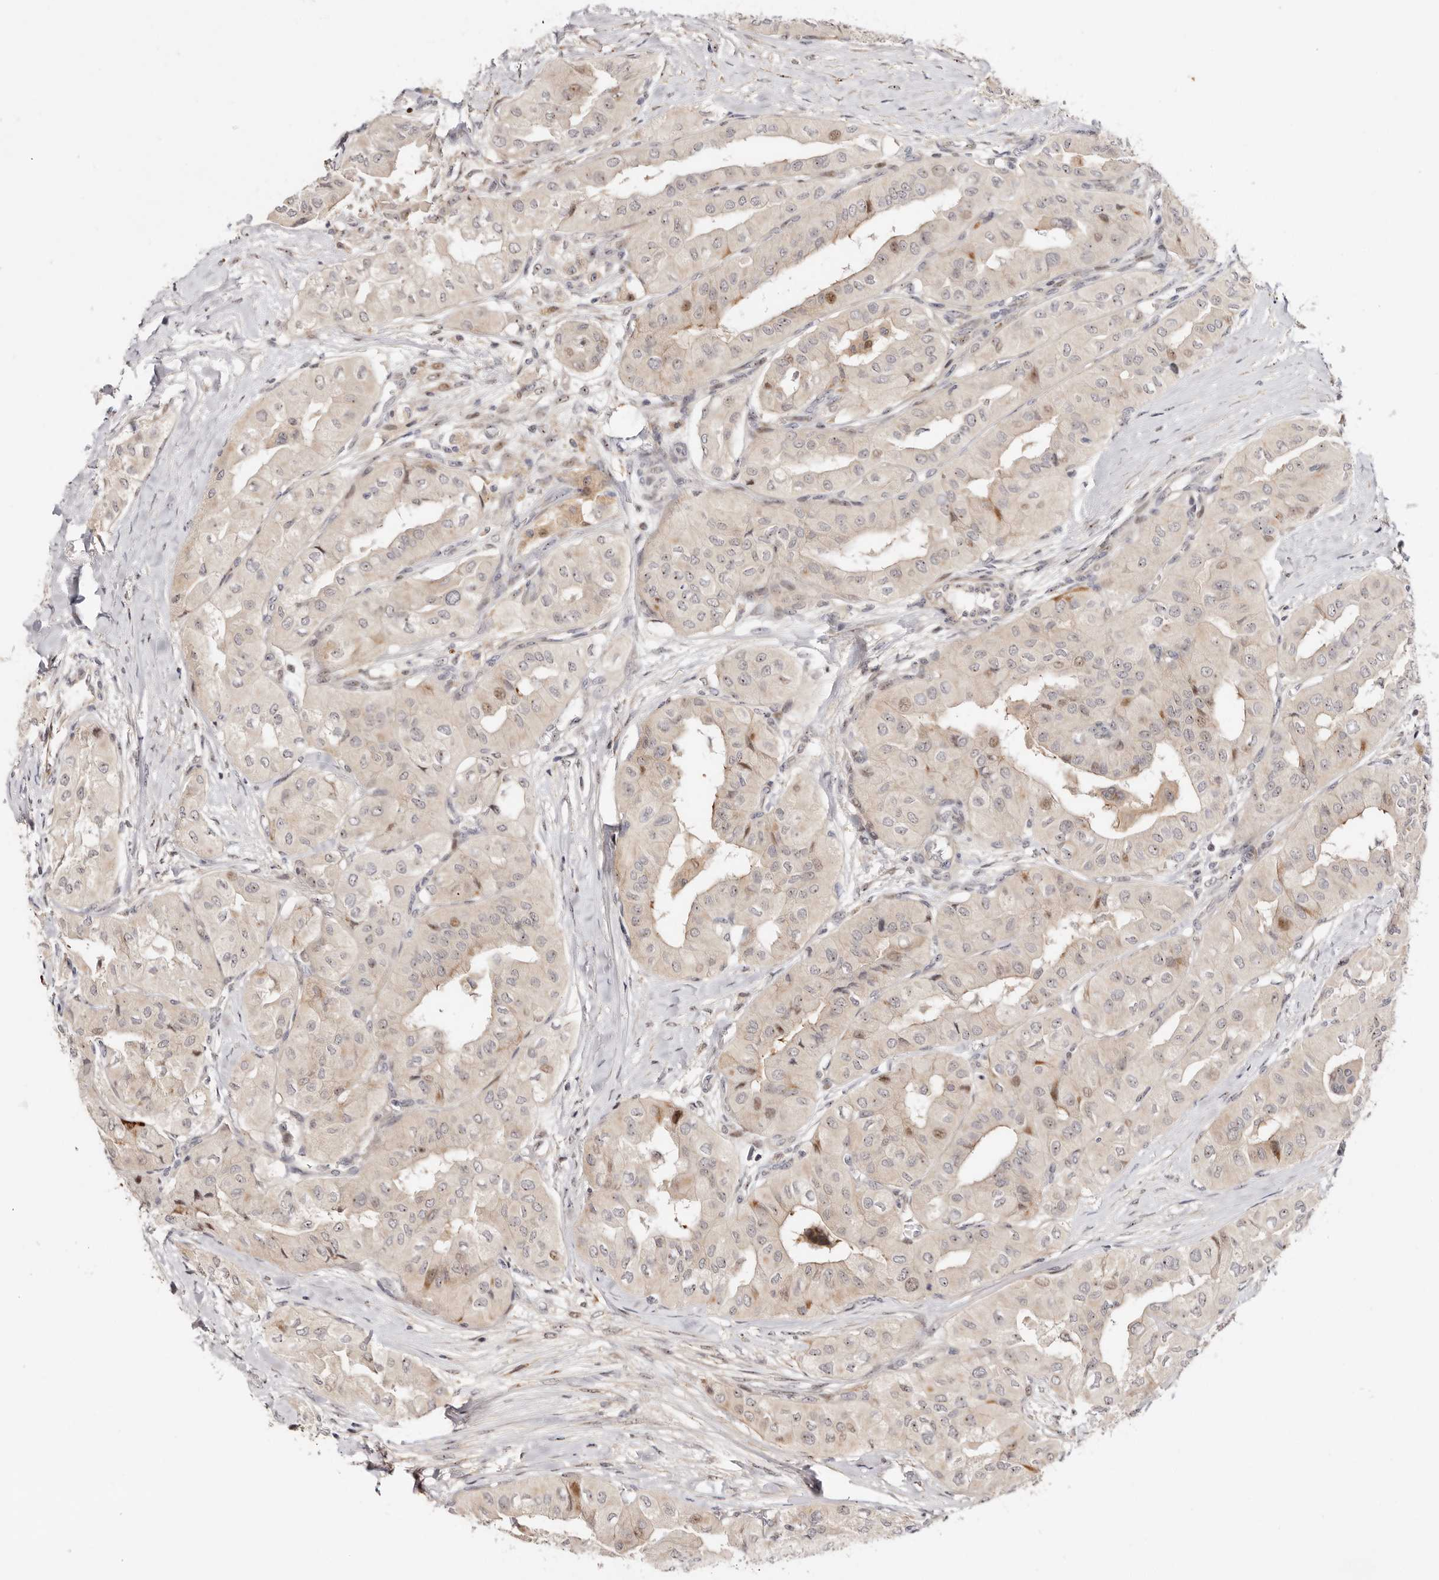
{"staining": {"intensity": "weak", "quantity": "<25%", "location": "cytoplasmic/membranous,nuclear"}, "tissue": "thyroid cancer", "cell_type": "Tumor cells", "image_type": "cancer", "snomed": [{"axis": "morphology", "description": "Papillary adenocarcinoma, NOS"}, {"axis": "topography", "description": "Thyroid gland"}], "caption": "This is an IHC histopathology image of thyroid papillary adenocarcinoma. There is no positivity in tumor cells.", "gene": "ODF2L", "patient": {"sex": "female", "age": 59}}